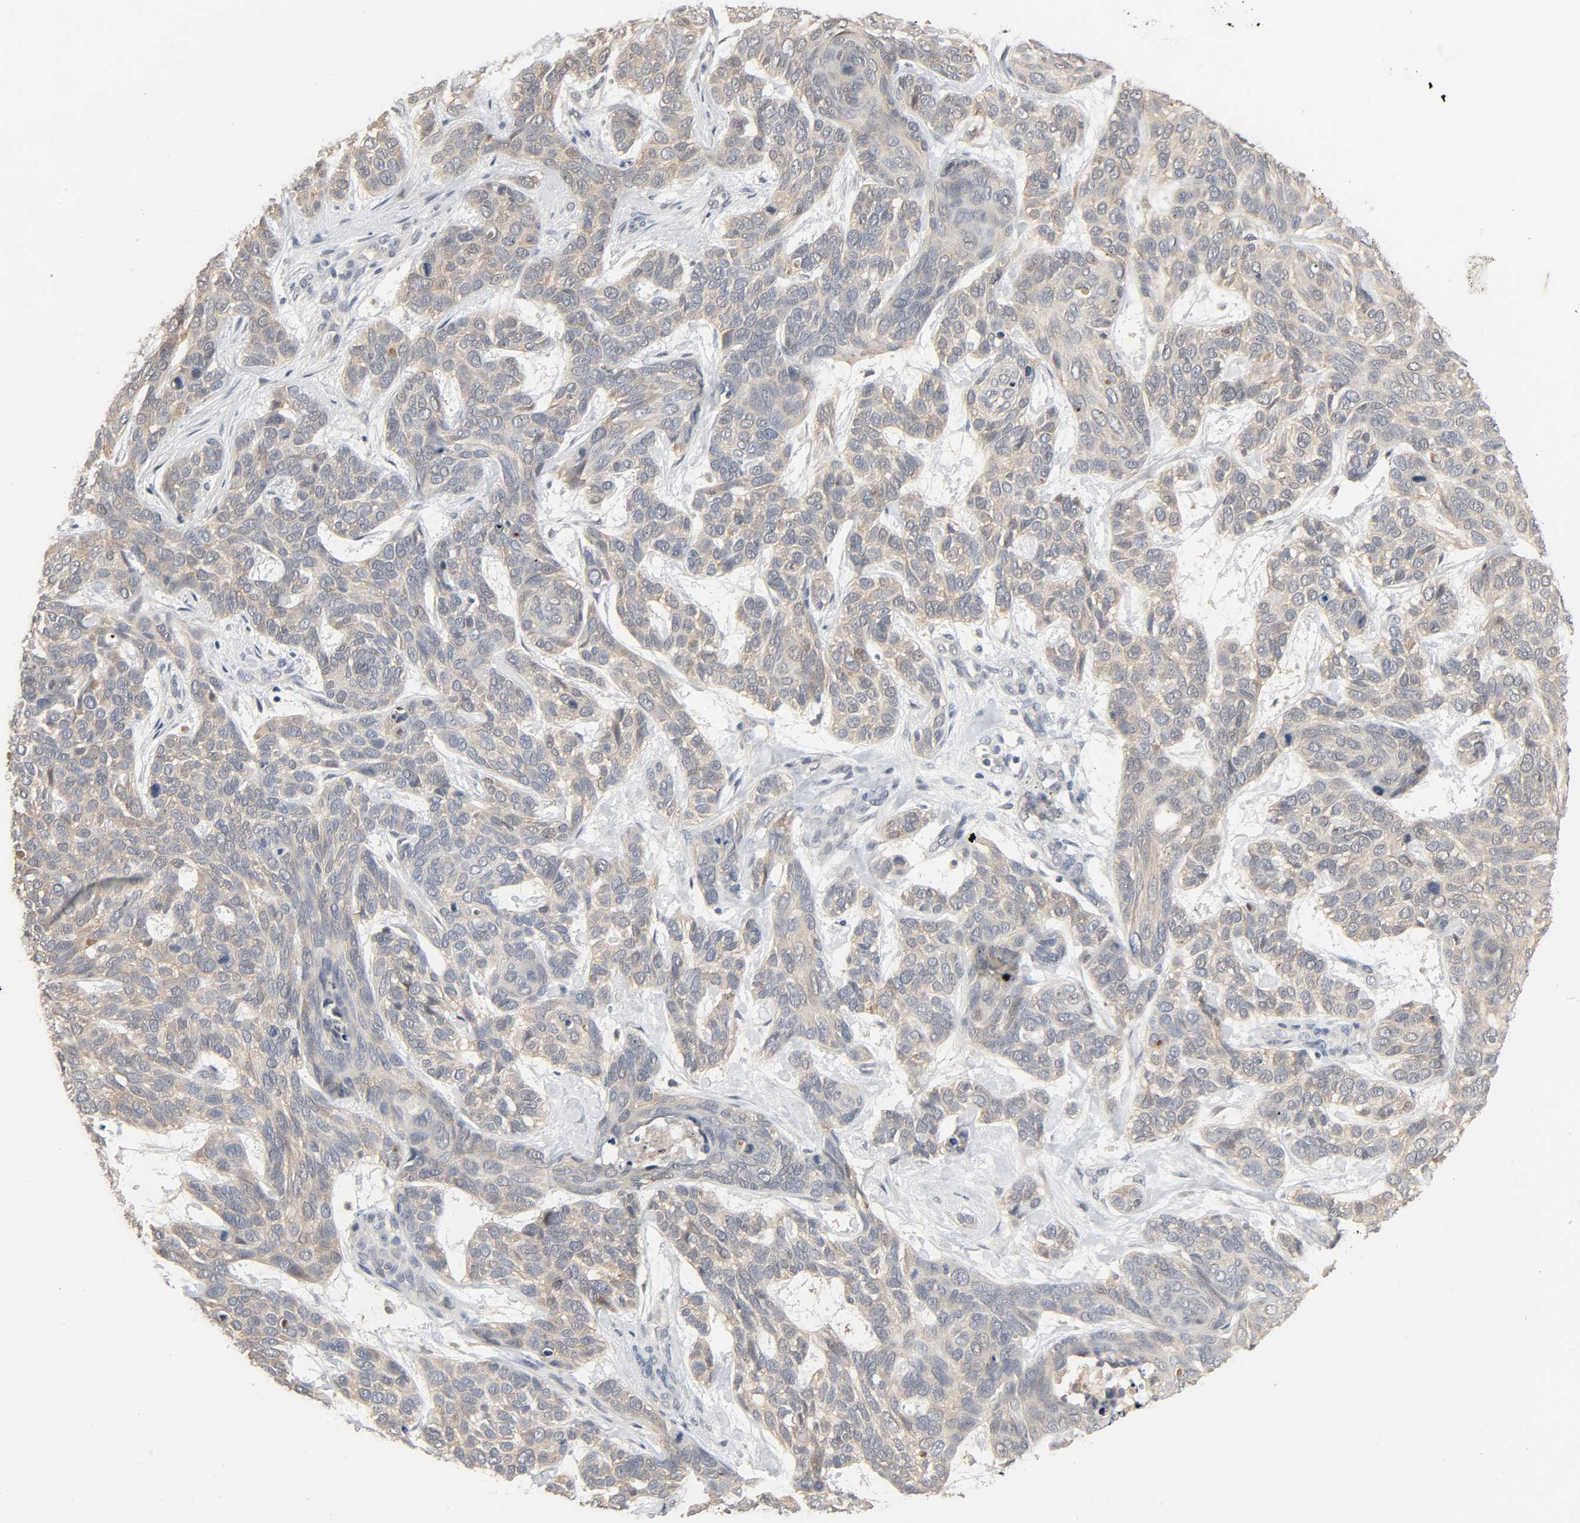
{"staining": {"intensity": "weak", "quantity": "25%-75%", "location": "cytoplasmic/membranous"}, "tissue": "skin cancer", "cell_type": "Tumor cells", "image_type": "cancer", "snomed": [{"axis": "morphology", "description": "Basal cell carcinoma"}, {"axis": "topography", "description": "Skin"}], "caption": "This is an image of immunohistochemistry (IHC) staining of skin cancer (basal cell carcinoma), which shows weak staining in the cytoplasmic/membranous of tumor cells.", "gene": "MAGEA8", "patient": {"sex": "male", "age": 87}}